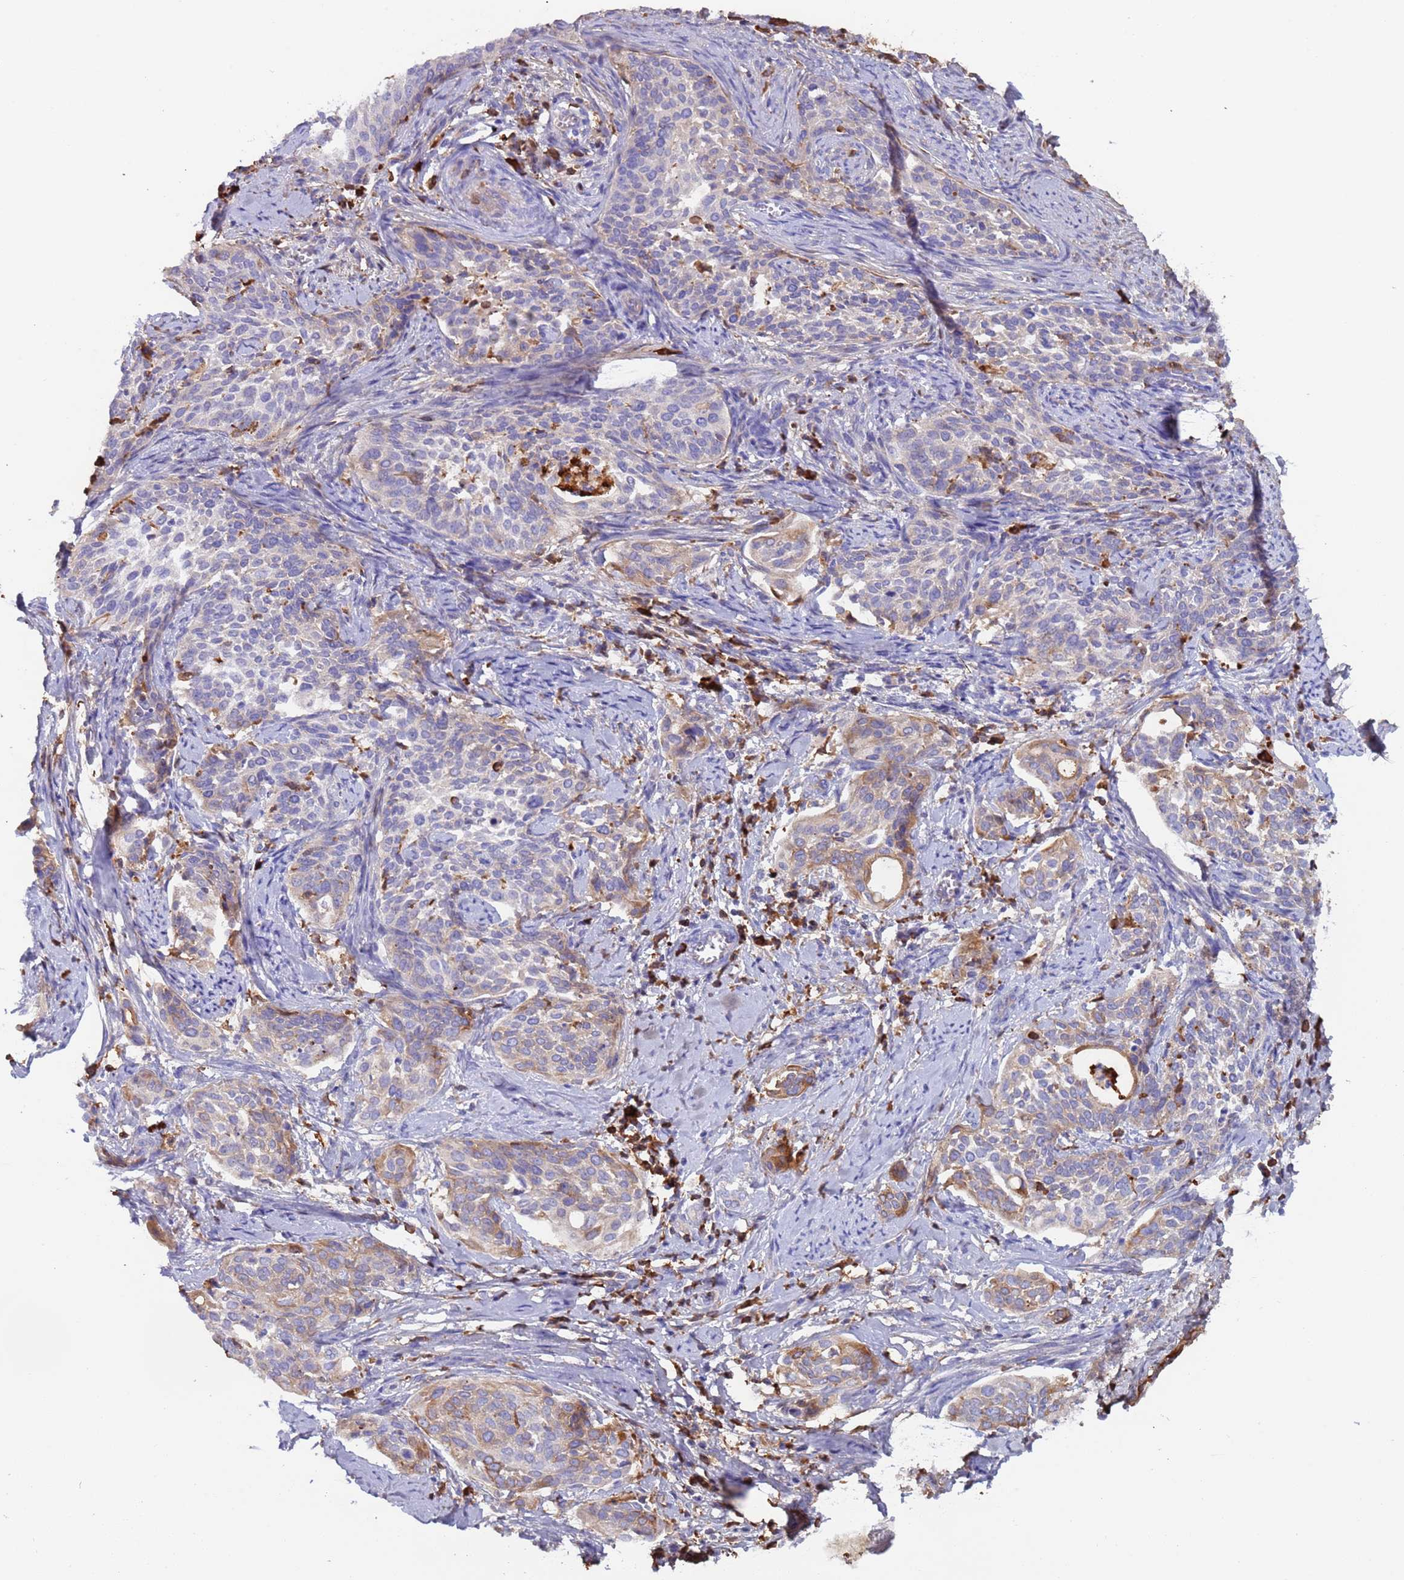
{"staining": {"intensity": "weak", "quantity": "<25%", "location": "cytoplasmic/membranous"}, "tissue": "cervical cancer", "cell_type": "Tumor cells", "image_type": "cancer", "snomed": [{"axis": "morphology", "description": "Squamous cell carcinoma, NOS"}, {"axis": "topography", "description": "Cervix"}], "caption": "DAB (3,3'-diaminobenzidine) immunohistochemical staining of human cervical cancer (squamous cell carcinoma) displays no significant positivity in tumor cells.", "gene": "CYSLTR2", "patient": {"sex": "female", "age": 44}}